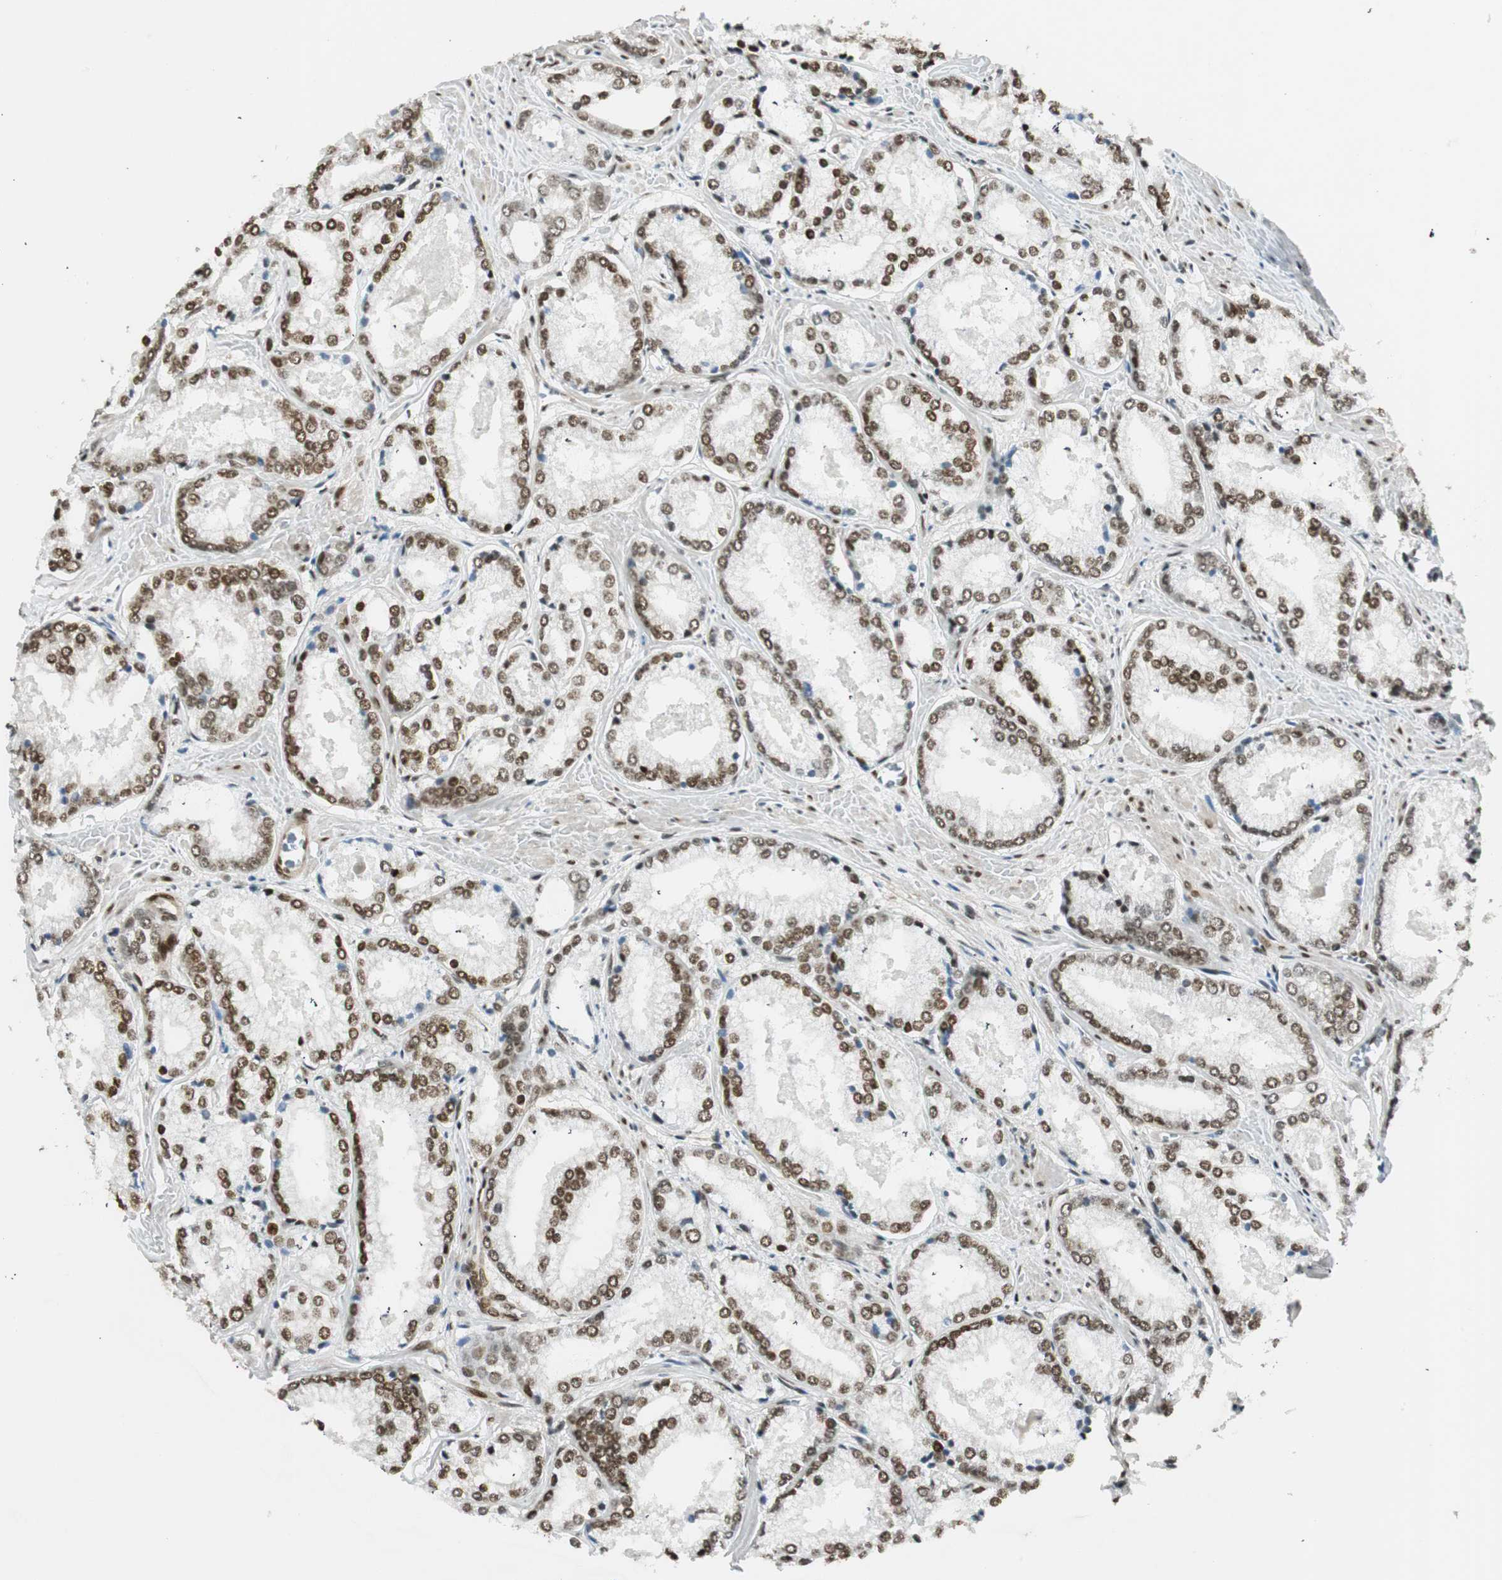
{"staining": {"intensity": "moderate", "quantity": ">75%", "location": "nuclear"}, "tissue": "prostate cancer", "cell_type": "Tumor cells", "image_type": "cancer", "snomed": [{"axis": "morphology", "description": "Adenocarcinoma, Low grade"}, {"axis": "topography", "description": "Prostate"}], "caption": "Low-grade adenocarcinoma (prostate) tissue shows moderate nuclear expression in about >75% of tumor cells, visualized by immunohistochemistry.", "gene": "RING1", "patient": {"sex": "male", "age": 64}}